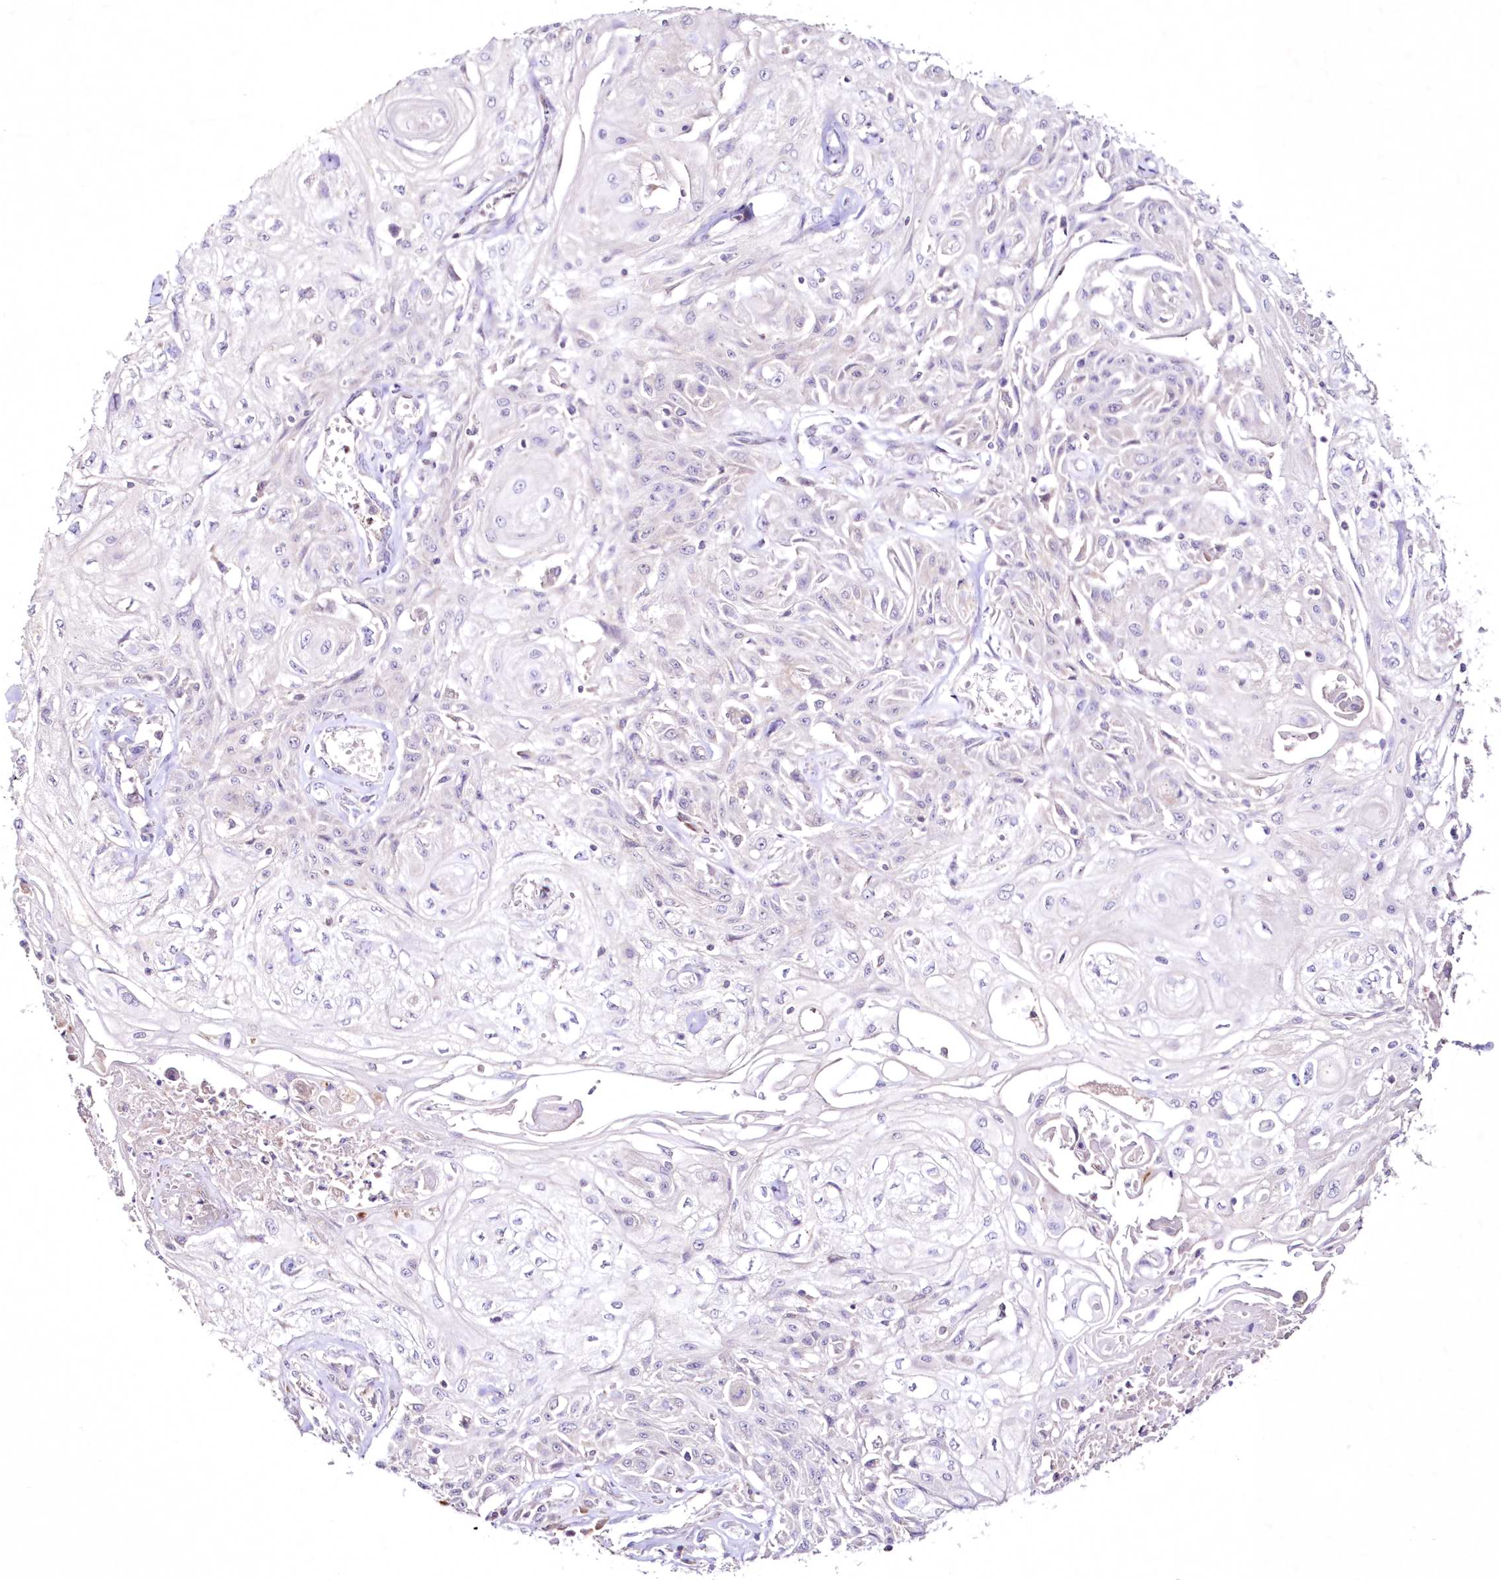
{"staining": {"intensity": "negative", "quantity": "none", "location": "none"}, "tissue": "skin cancer", "cell_type": "Tumor cells", "image_type": "cancer", "snomed": [{"axis": "morphology", "description": "Squamous cell carcinoma, NOS"}, {"axis": "morphology", "description": "Squamous cell carcinoma, metastatic, NOS"}, {"axis": "topography", "description": "Skin"}, {"axis": "topography", "description": "Lymph node"}], "caption": "A histopathology image of human skin squamous cell carcinoma is negative for staining in tumor cells.", "gene": "NEU4", "patient": {"sex": "male", "age": 75}}